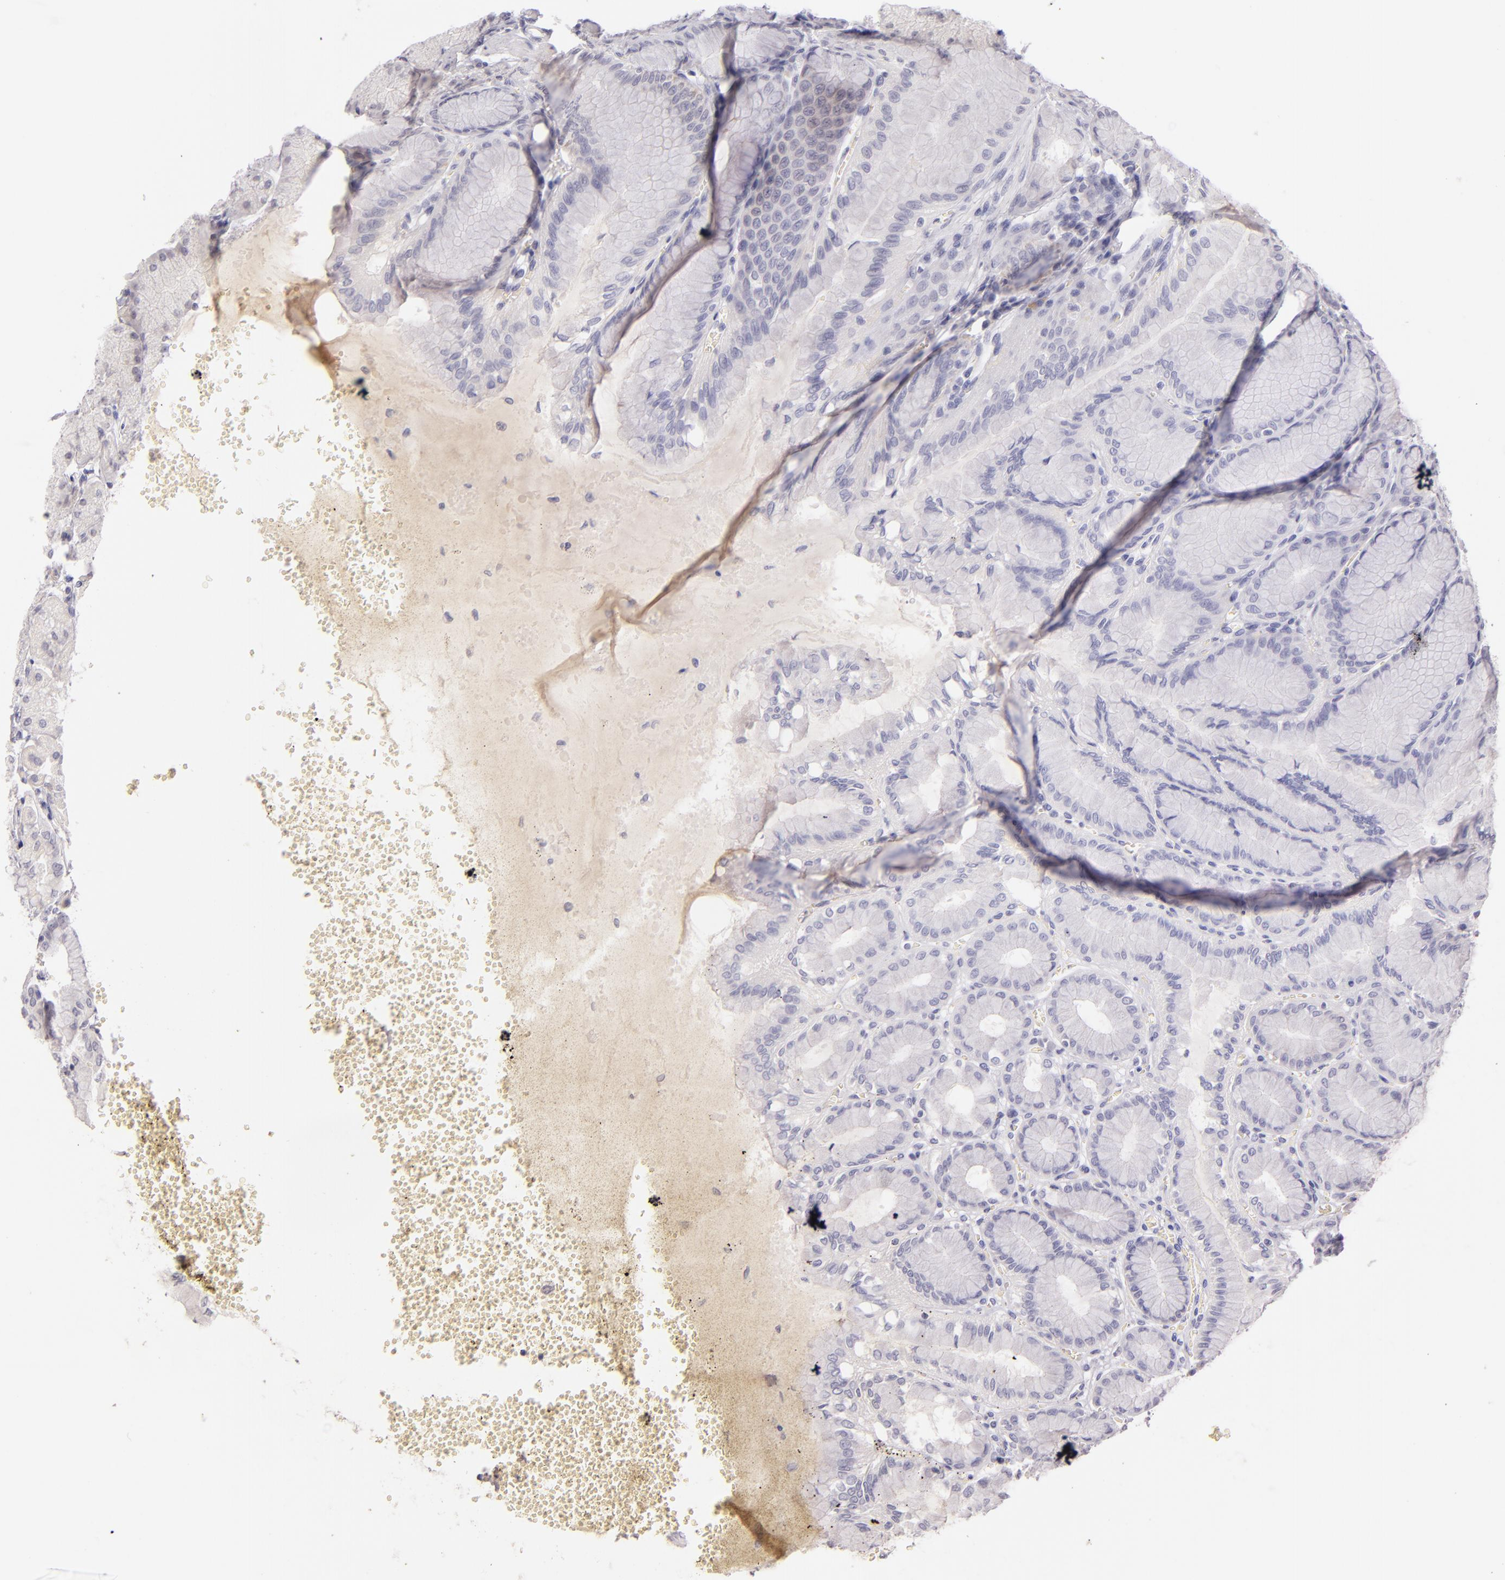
{"staining": {"intensity": "moderate", "quantity": "<25%", "location": "cytoplasmic/membranous"}, "tissue": "stomach", "cell_type": "Glandular cells", "image_type": "normal", "snomed": [{"axis": "morphology", "description": "Normal tissue, NOS"}, {"axis": "topography", "description": "Stomach"}, {"axis": "topography", "description": "Stomach, lower"}], "caption": "Immunohistochemical staining of unremarkable stomach displays moderate cytoplasmic/membranous protein positivity in about <25% of glandular cells.", "gene": "CASP8", "patient": {"sex": "male", "age": 76}}